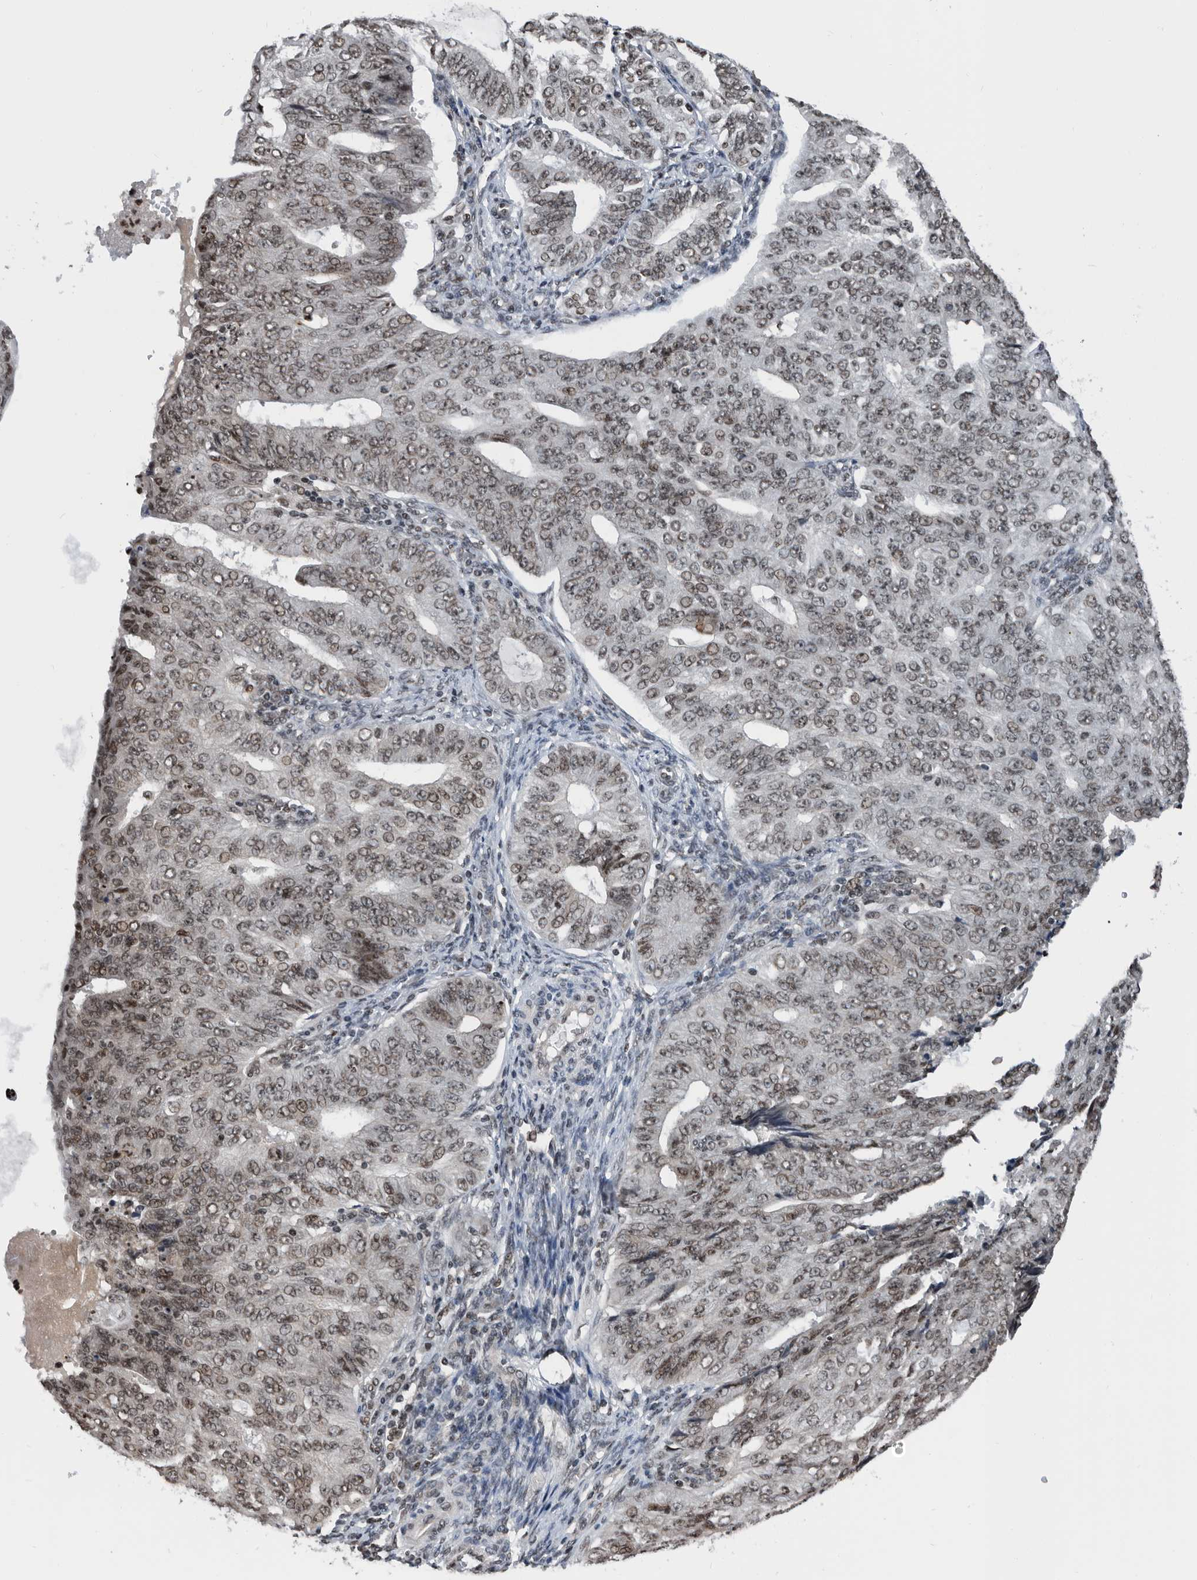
{"staining": {"intensity": "moderate", "quantity": "25%-75%", "location": "nuclear"}, "tissue": "endometrial cancer", "cell_type": "Tumor cells", "image_type": "cancer", "snomed": [{"axis": "morphology", "description": "Adenocarcinoma, NOS"}, {"axis": "topography", "description": "Endometrium"}], "caption": "A high-resolution micrograph shows immunohistochemistry staining of endometrial cancer, which reveals moderate nuclear positivity in about 25%-75% of tumor cells. (Brightfield microscopy of DAB IHC at high magnification).", "gene": "SNRNP48", "patient": {"sex": "female", "age": 32}}